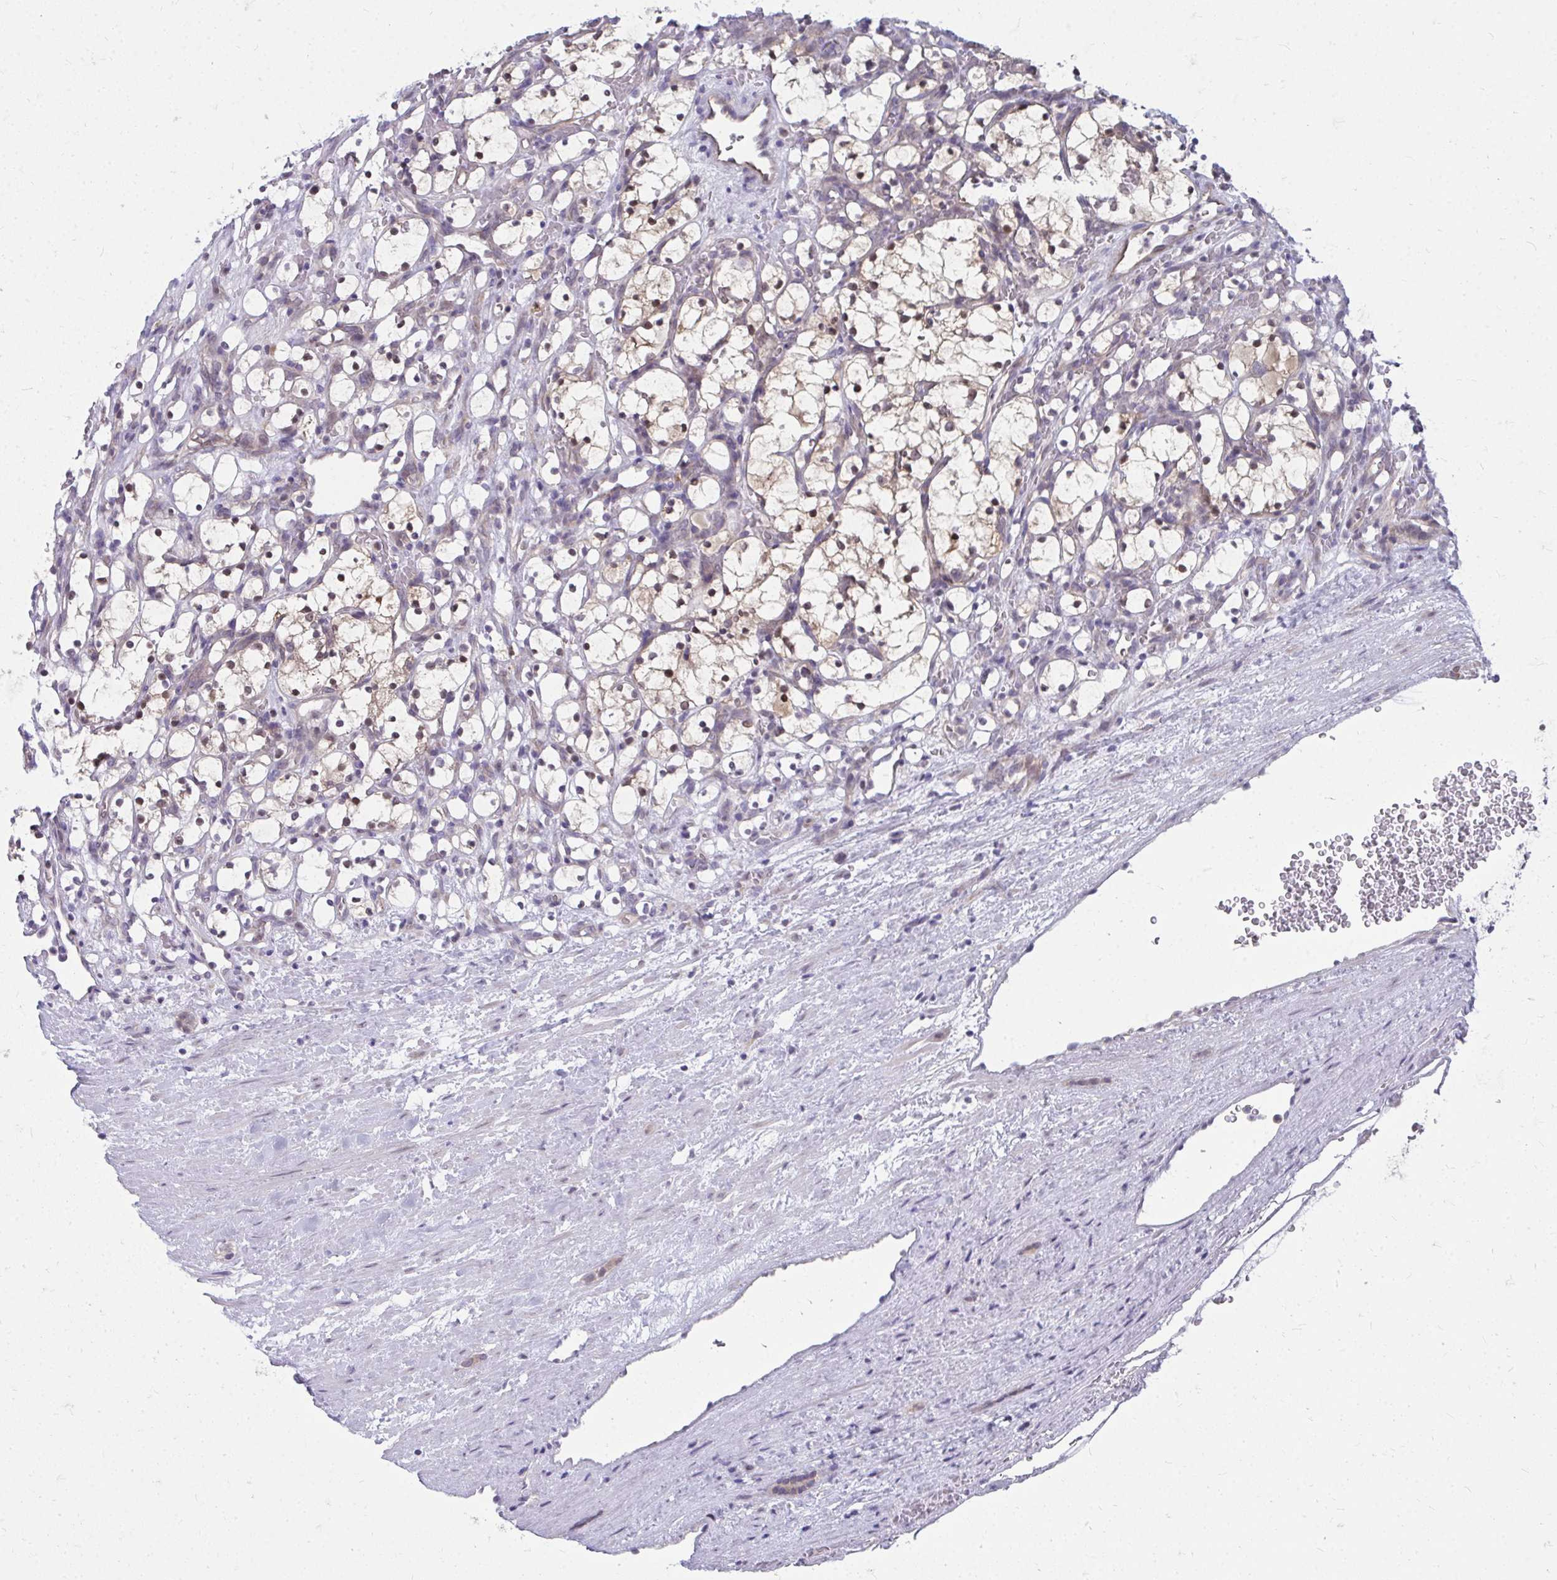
{"staining": {"intensity": "weak", "quantity": "25%-75%", "location": "nuclear"}, "tissue": "renal cancer", "cell_type": "Tumor cells", "image_type": "cancer", "snomed": [{"axis": "morphology", "description": "Adenocarcinoma, NOS"}, {"axis": "topography", "description": "Kidney"}], "caption": "A histopathology image of adenocarcinoma (renal) stained for a protein reveals weak nuclear brown staining in tumor cells.", "gene": "MROH8", "patient": {"sex": "female", "age": 69}}